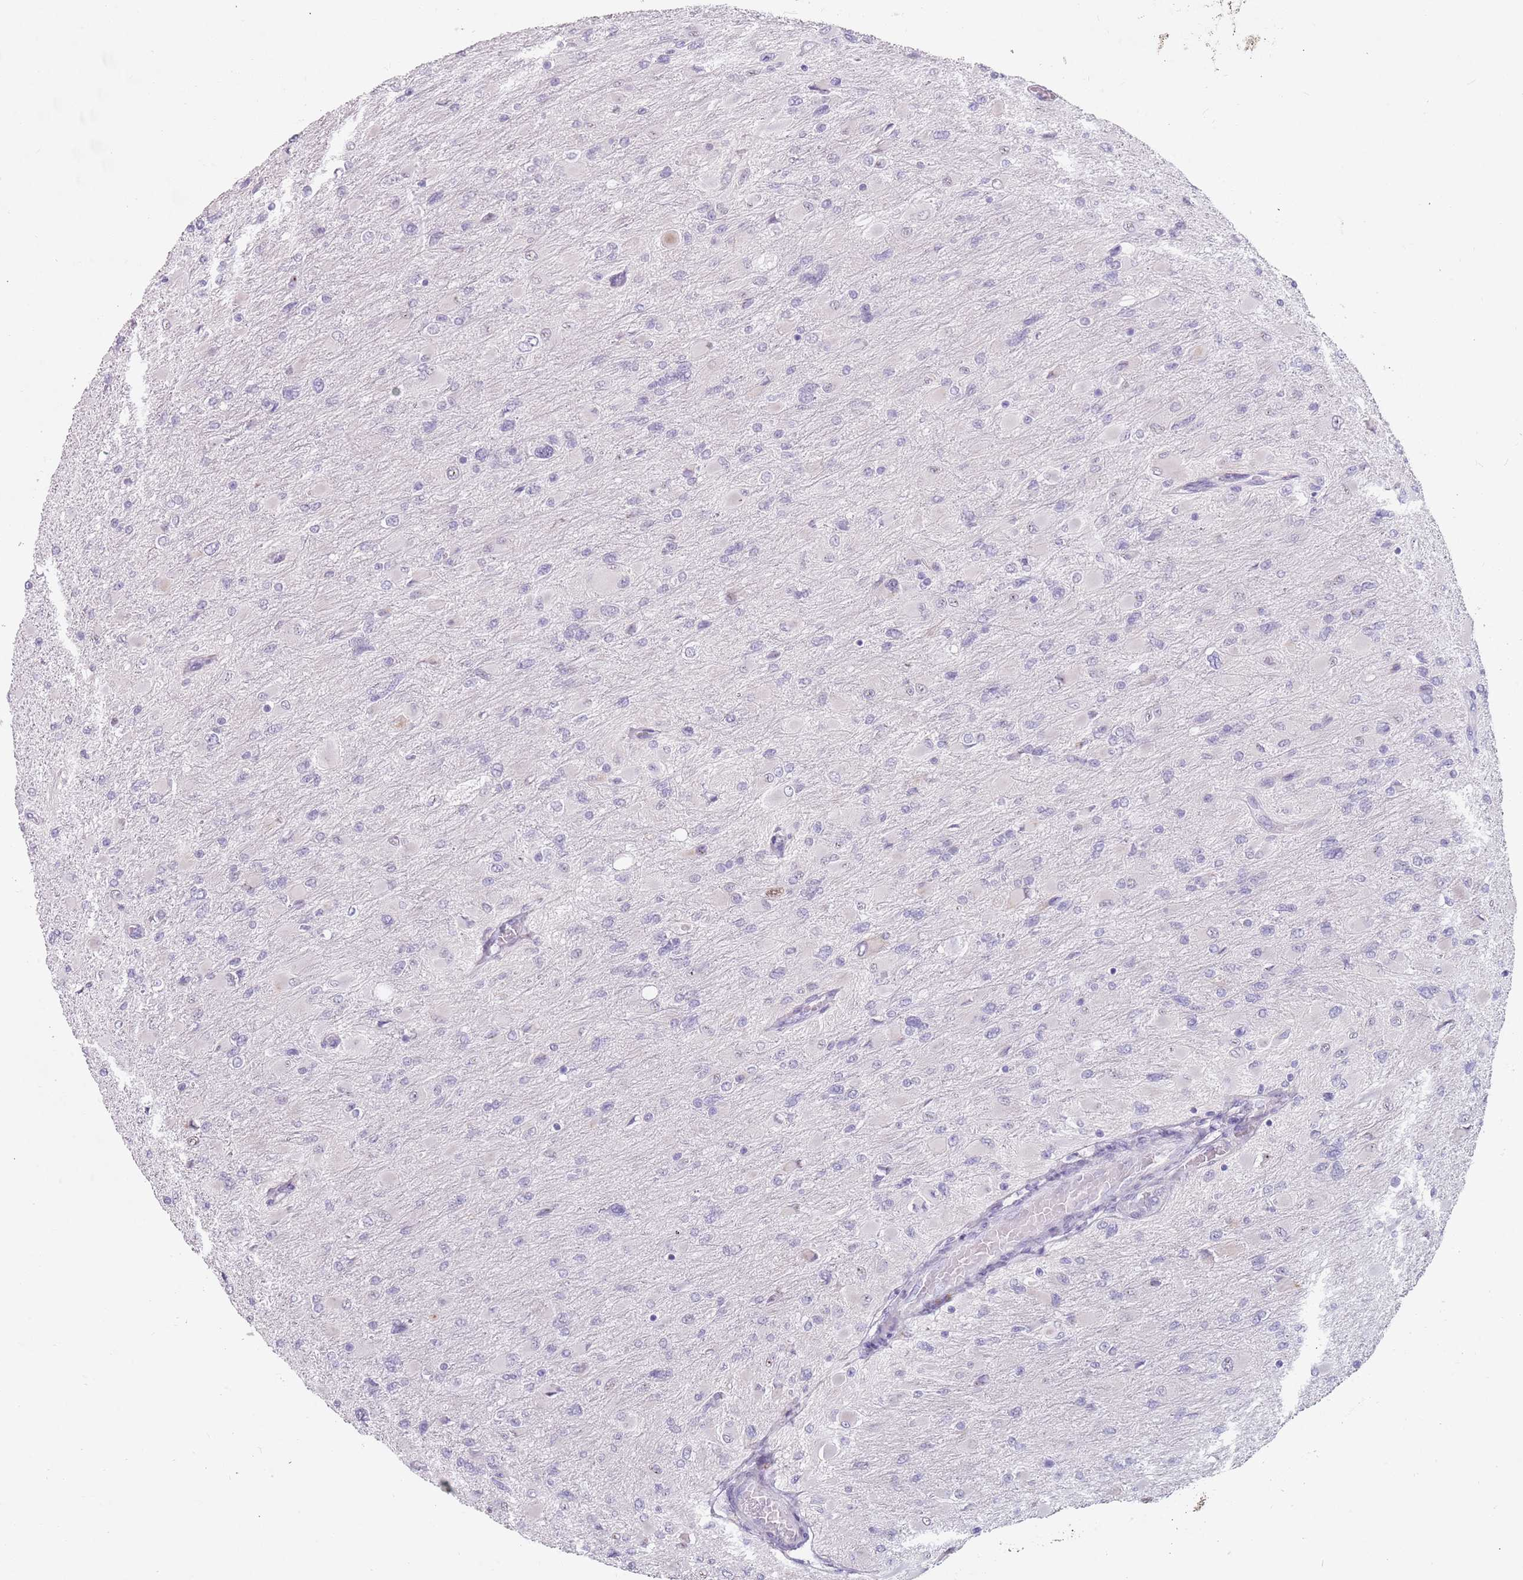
{"staining": {"intensity": "negative", "quantity": "none", "location": "none"}, "tissue": "glioma", "cell_type": "Tumor cells", "image_type": "cancer", "snomed": [{"axis": "morphology", "description": "Glioma, malignant, High grade"}, {"axis": "topography", "description": "Cerebral cortex"}], "caption": "Image shows no protein expression in tumor cells of glioma tissue.", "gene": "DDX4", "patient": {"sex": "female", "age": 36}}